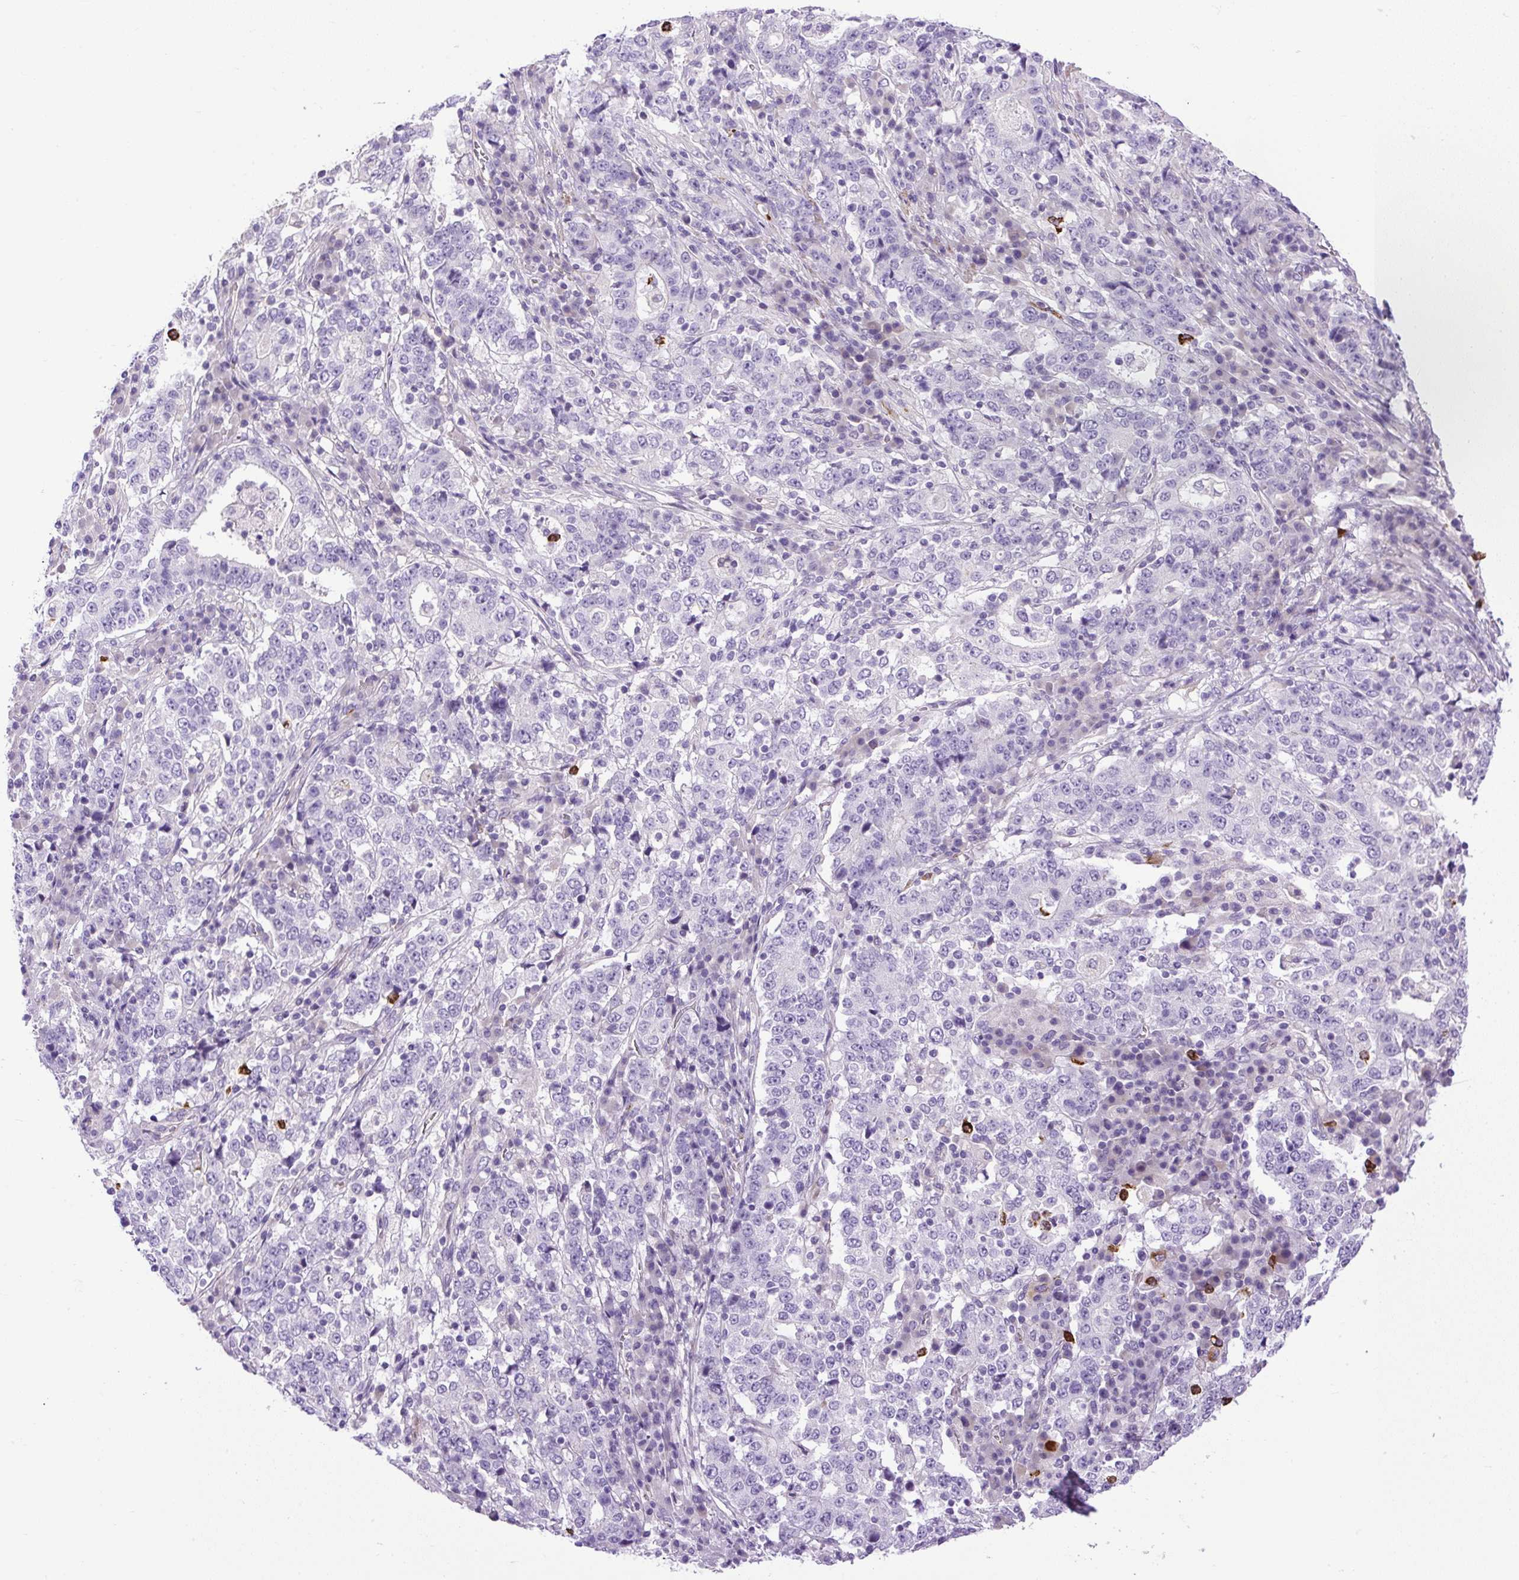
{"staining": {"intensity": "negative", "quantity": "none", "location": "none"}, "tissue": "stomach cancer", "cell_type": "Tumor cells", "image_type": "cancer", "snomed": [{"axis": "morphology", "description": "Adenocarcinoma, NOS"}, {"axis": "topography", "description": "Stomach"}], "caption": "This image is of adenocarcinoma (stomach) stained with immunohistochemistry to label a protein in brown with the nuclei are counter-stained blue. There is no positivity in tumor cells. (IHC, brightfield microscopy, high magnification).", "gene": "VWA7", "patient": {"sex": "male", "age": 59}}